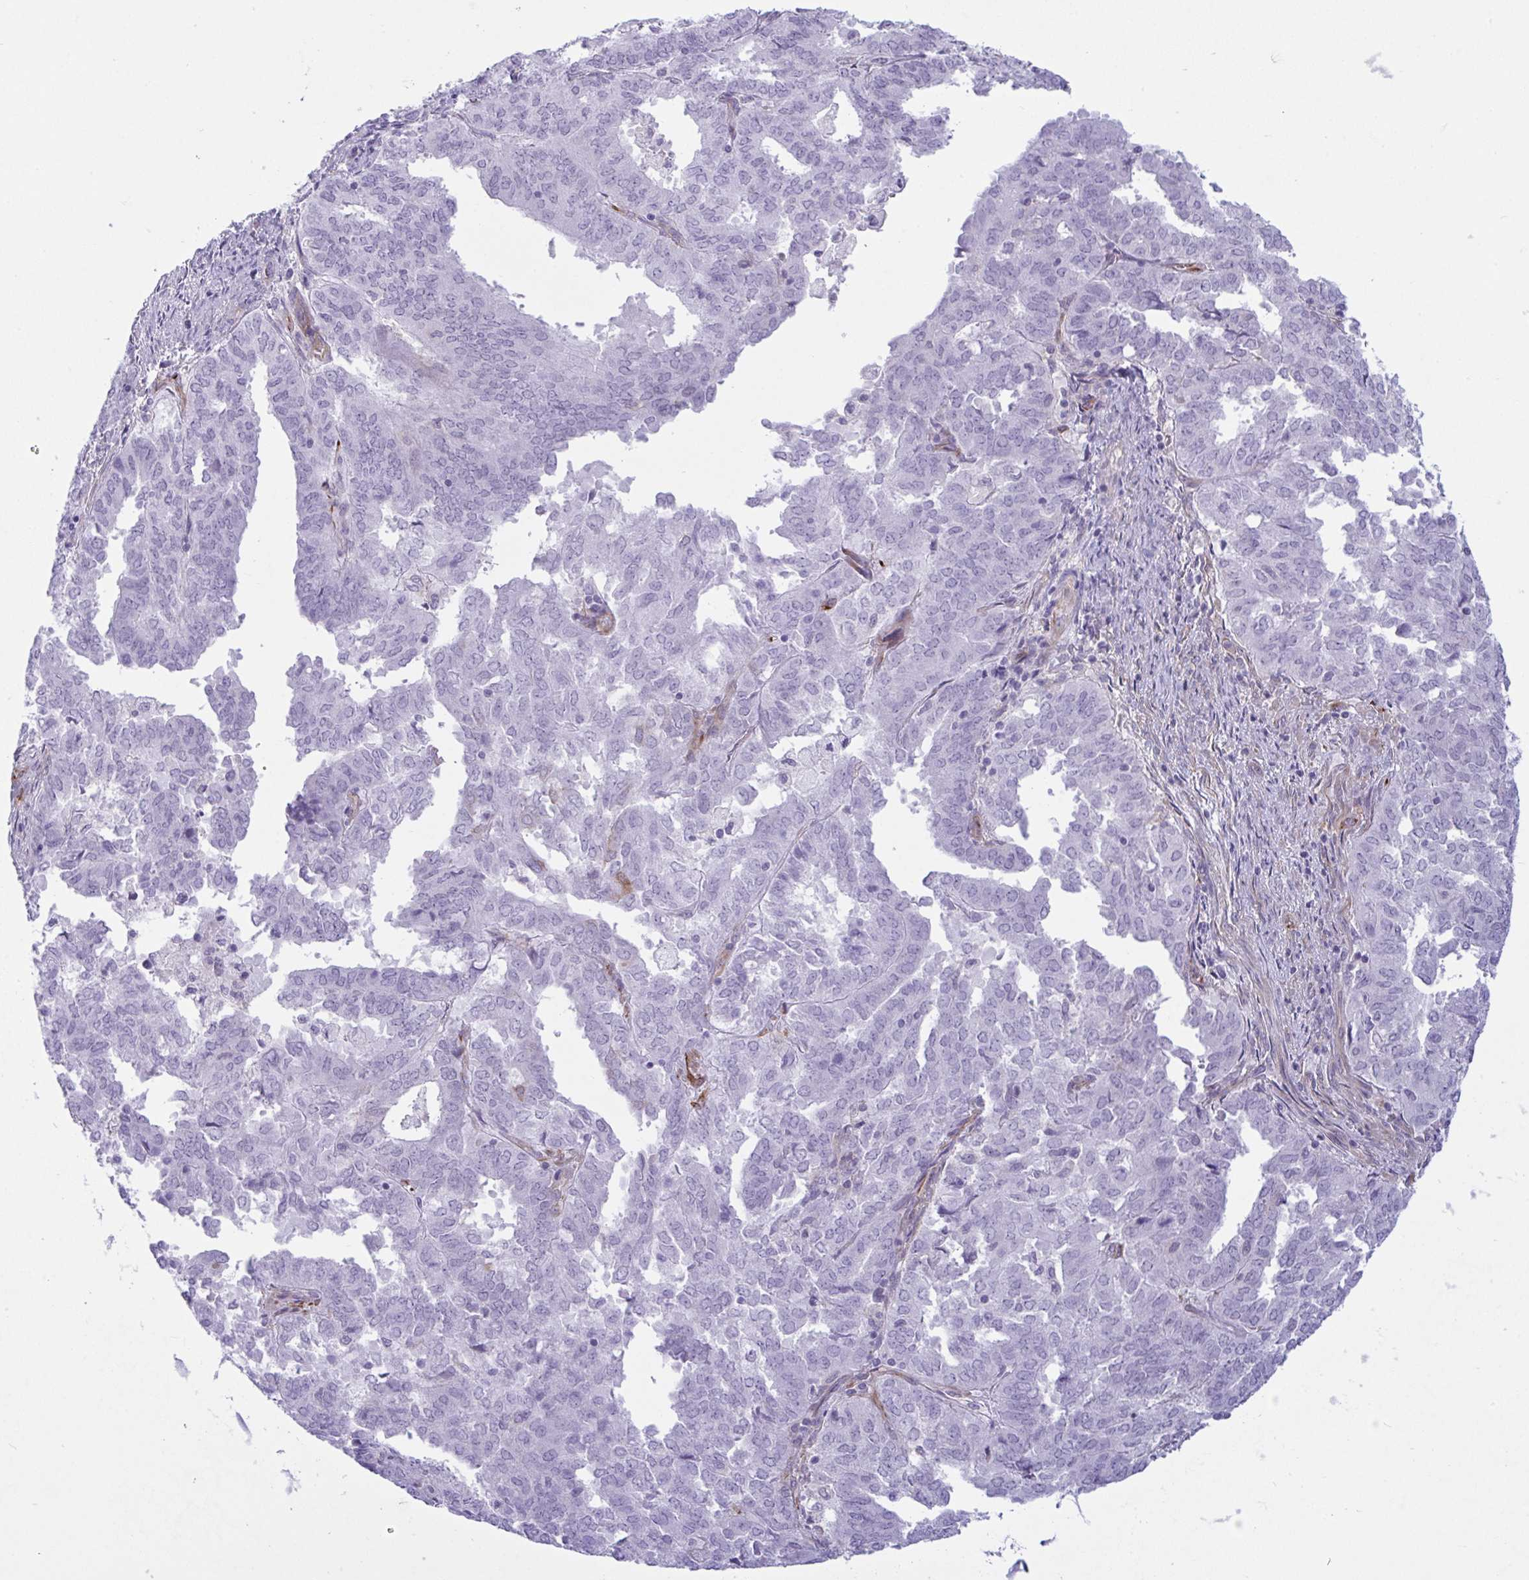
{"staining": {"intensity": "negative", "quantity": "none", "location": "none"}, "tissue": "endometrial cancer", "cell_type": "Tumor cells", "image_type": "cancer", "snomed": [{"axis": "morphology", "description": "Adenocarcinoma, NOS"}, {"axis": "topography", "description": "Endometrium"}], "caption": "Tumor cells show no significant protein staining in adenocarcinoma (endometrial).", "gene": "PRRT4", "patient": {"sex": "female", "age": 72}}